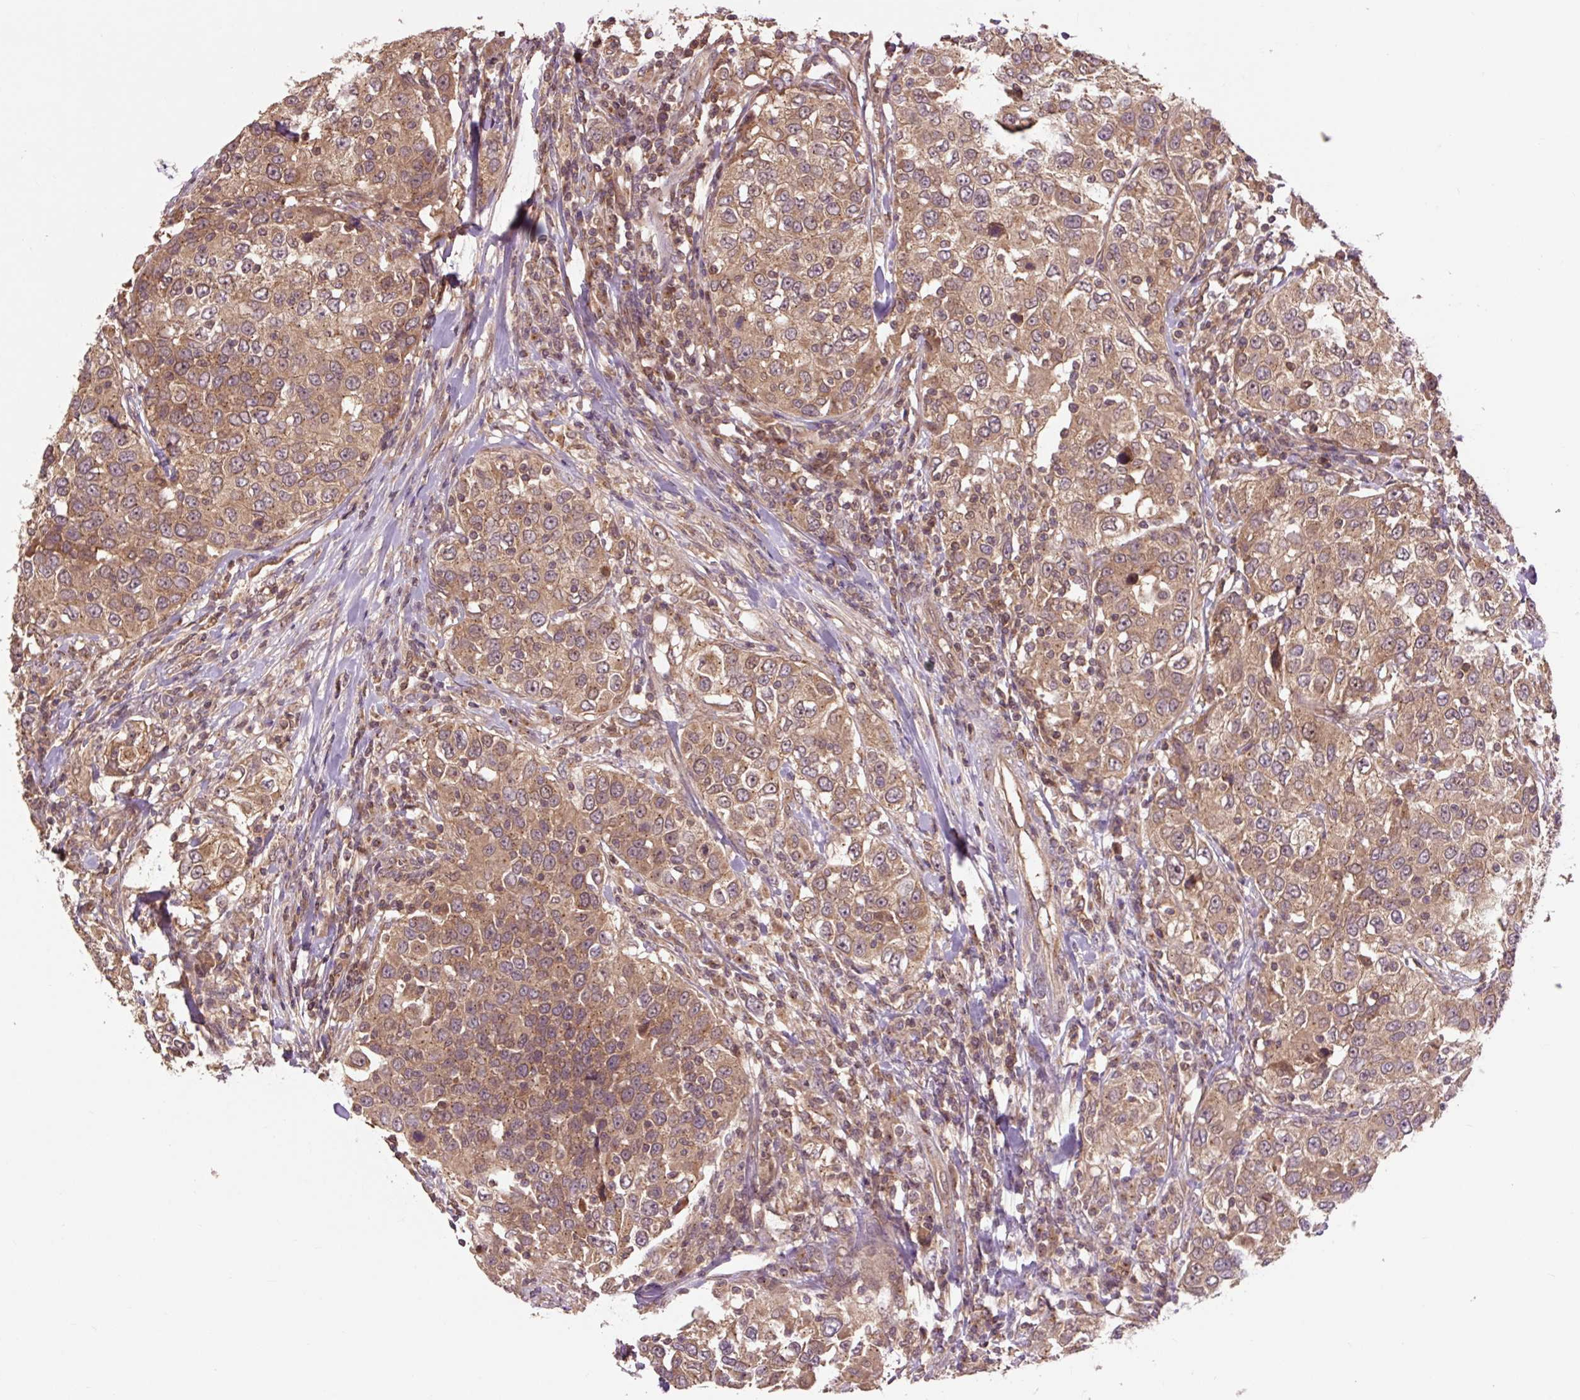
{"staining": {"intensity": "moderate", "quantity": ">75%", "location": "cytoplasmic/membranous"}, "tissue": "urothelial cancer", "cell_type": "Tumor cells", "image_type": "cancer", "snomed": [{"axis": "morphology", "description": "Urothelial carcinoma, High grade"}, {"axis": "topography", "description": "Urinary bladder"}], "caption": "Urothelial cancer stained for a protein (brown) exhibits moderate cytoplasmic/membranous positive staining in approximately >75% of tumor cells.", "gene": "MMS19", "patient": {"sex": "female", "age": 80}}